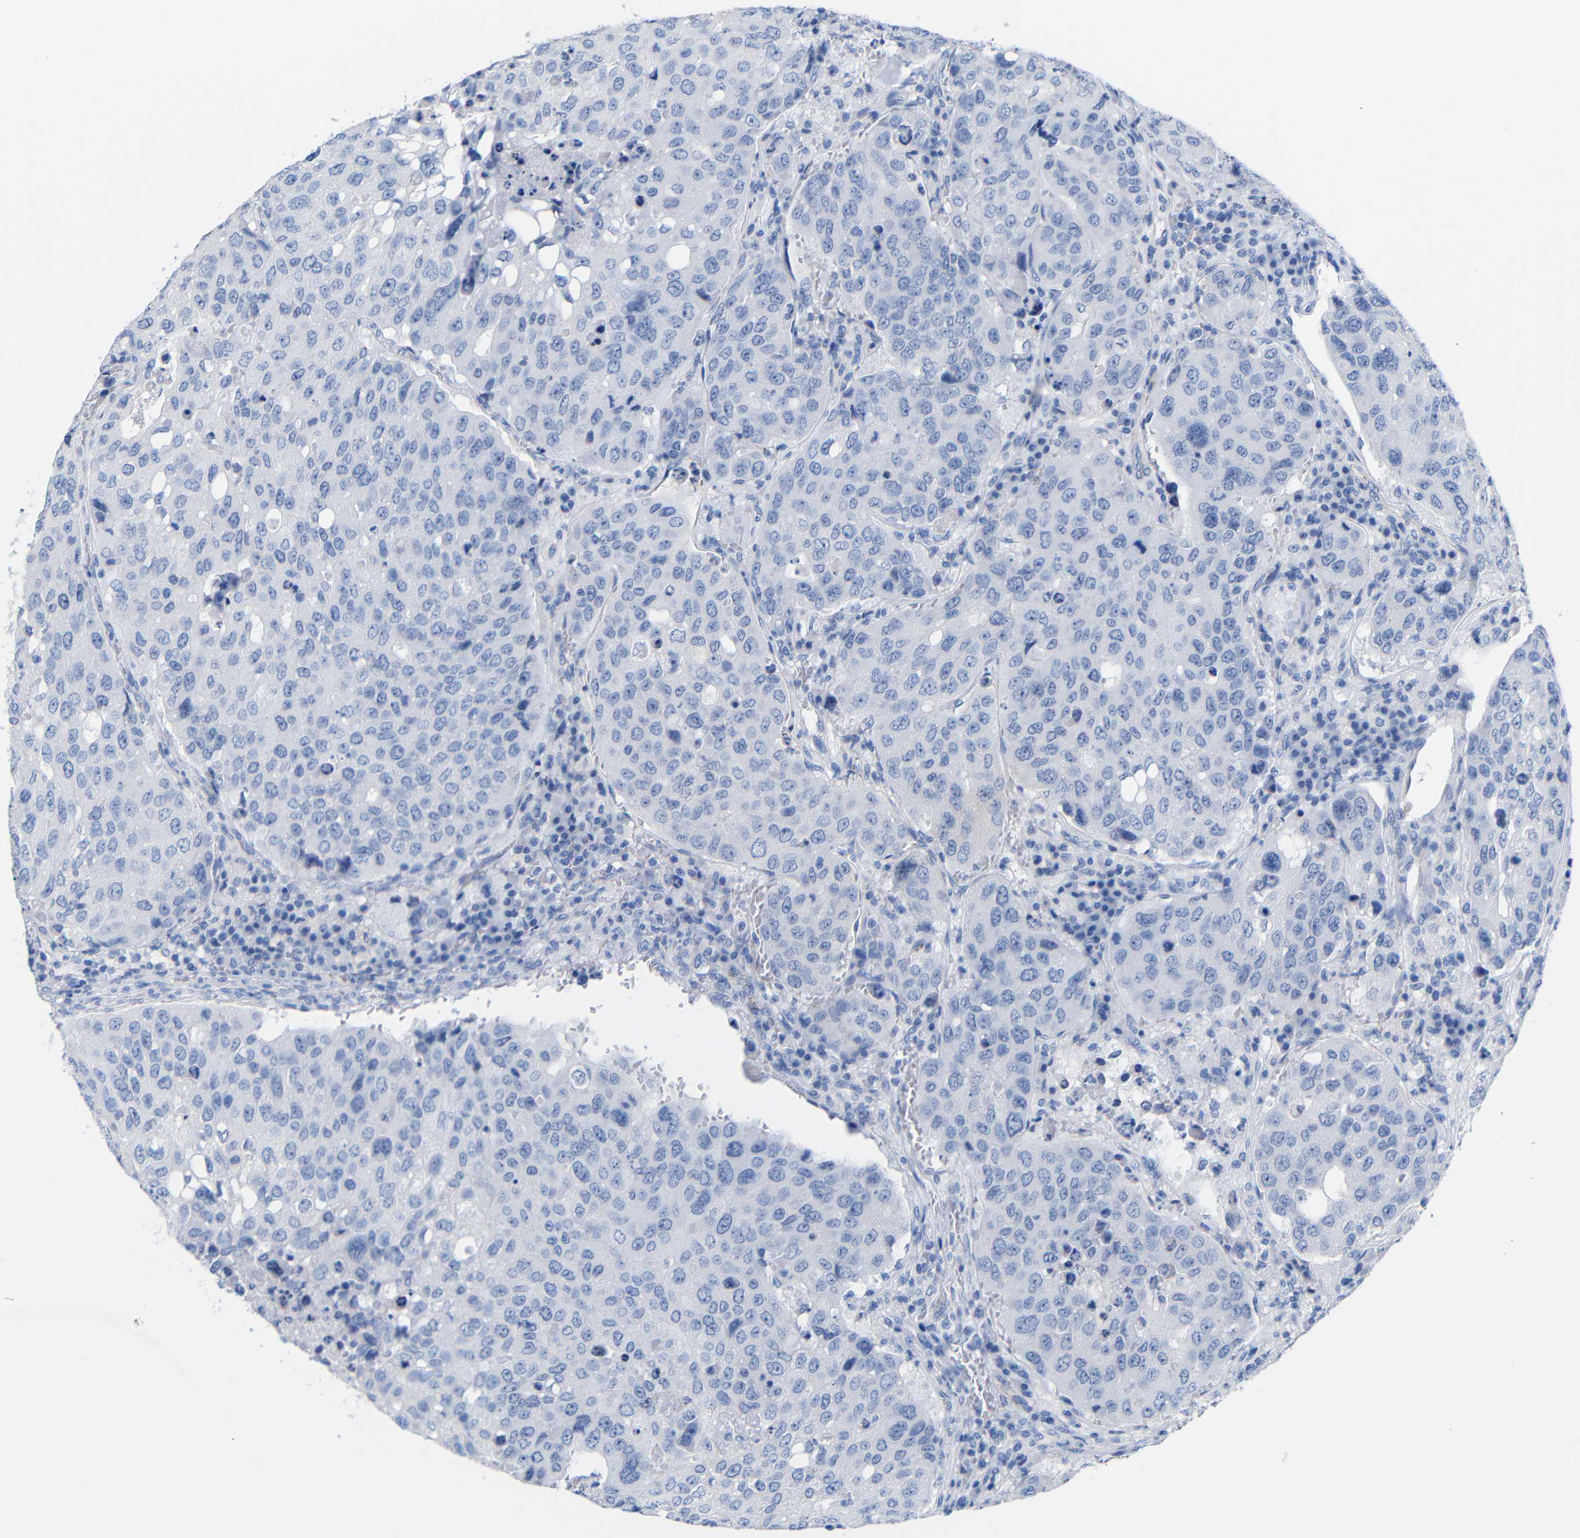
{"staining": {"intensity": "negative", "quantity": "none", "location": "none"}, "tissue": "urothelial cancer", "cell_type": "Tumor cells", "image_type": "cancer", "snomed": [{"axis": "morphology", "description": "Urothelial carcinoma, High grade"}, {"axis": "topography", "description": "Lymph node"}, {"axis": "topography", "description": "Urinary bladder"}], "caption": "Tumor cells are negative for brown protein staining in high-grade urothelial carcinoma.", "gene": "CGNL1", "patient": {"sex": "male", "age": 51}}